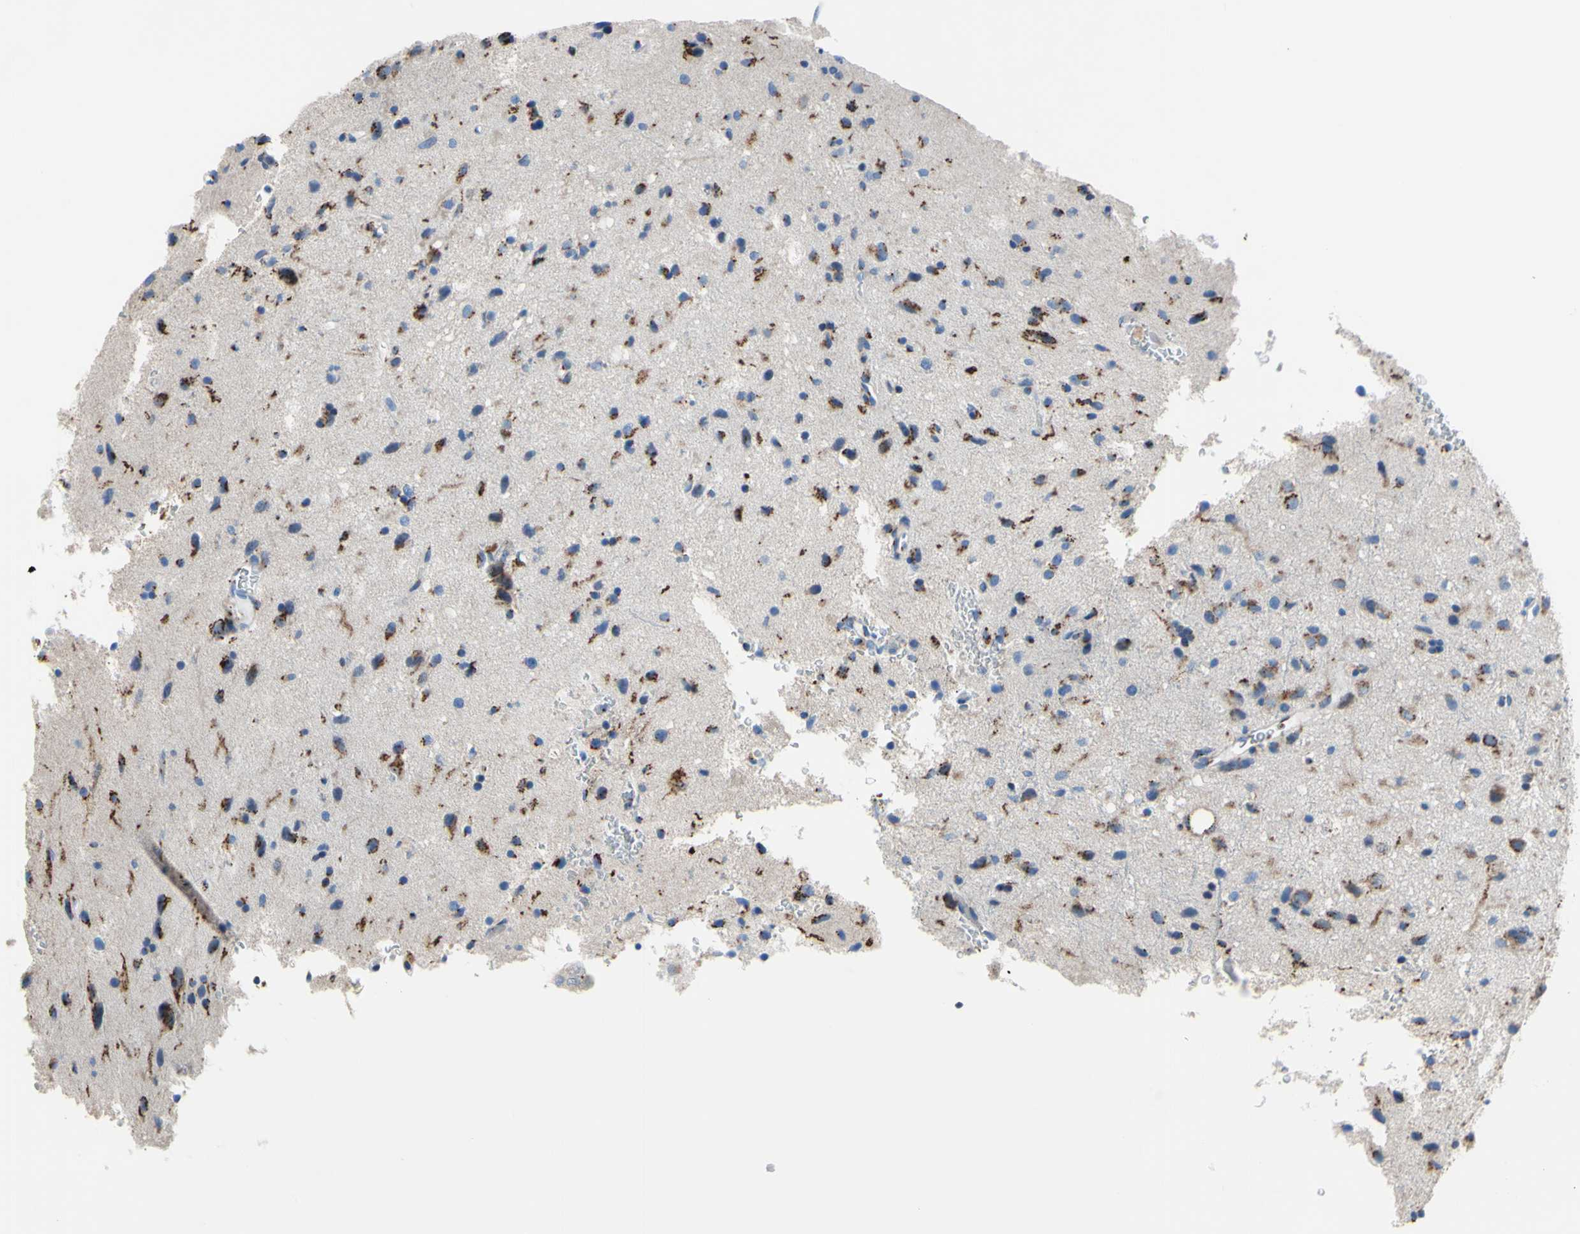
{"staining": {"intensity": "moderate", "quantity": "25%-75%", "location": "cytoplasmic/membranous"}, "tissue": "glioma", "cell_type": "Tumor cells", "image_type": "cancer", "snomed": [{"axis": "morphology", "description": "Glioma, malignant, Low grade"}, {"axis": "topography", "description": "Brain"}], "caption": "Glioma stained for a protein shows moderate cytoplasmic/membranous positivity in tumor cells. (brown staining indicates protein expression, while blue staining denotes nuclei).", "gene": "GALNT2", "patient": {"sex": "male", "age": 77}}